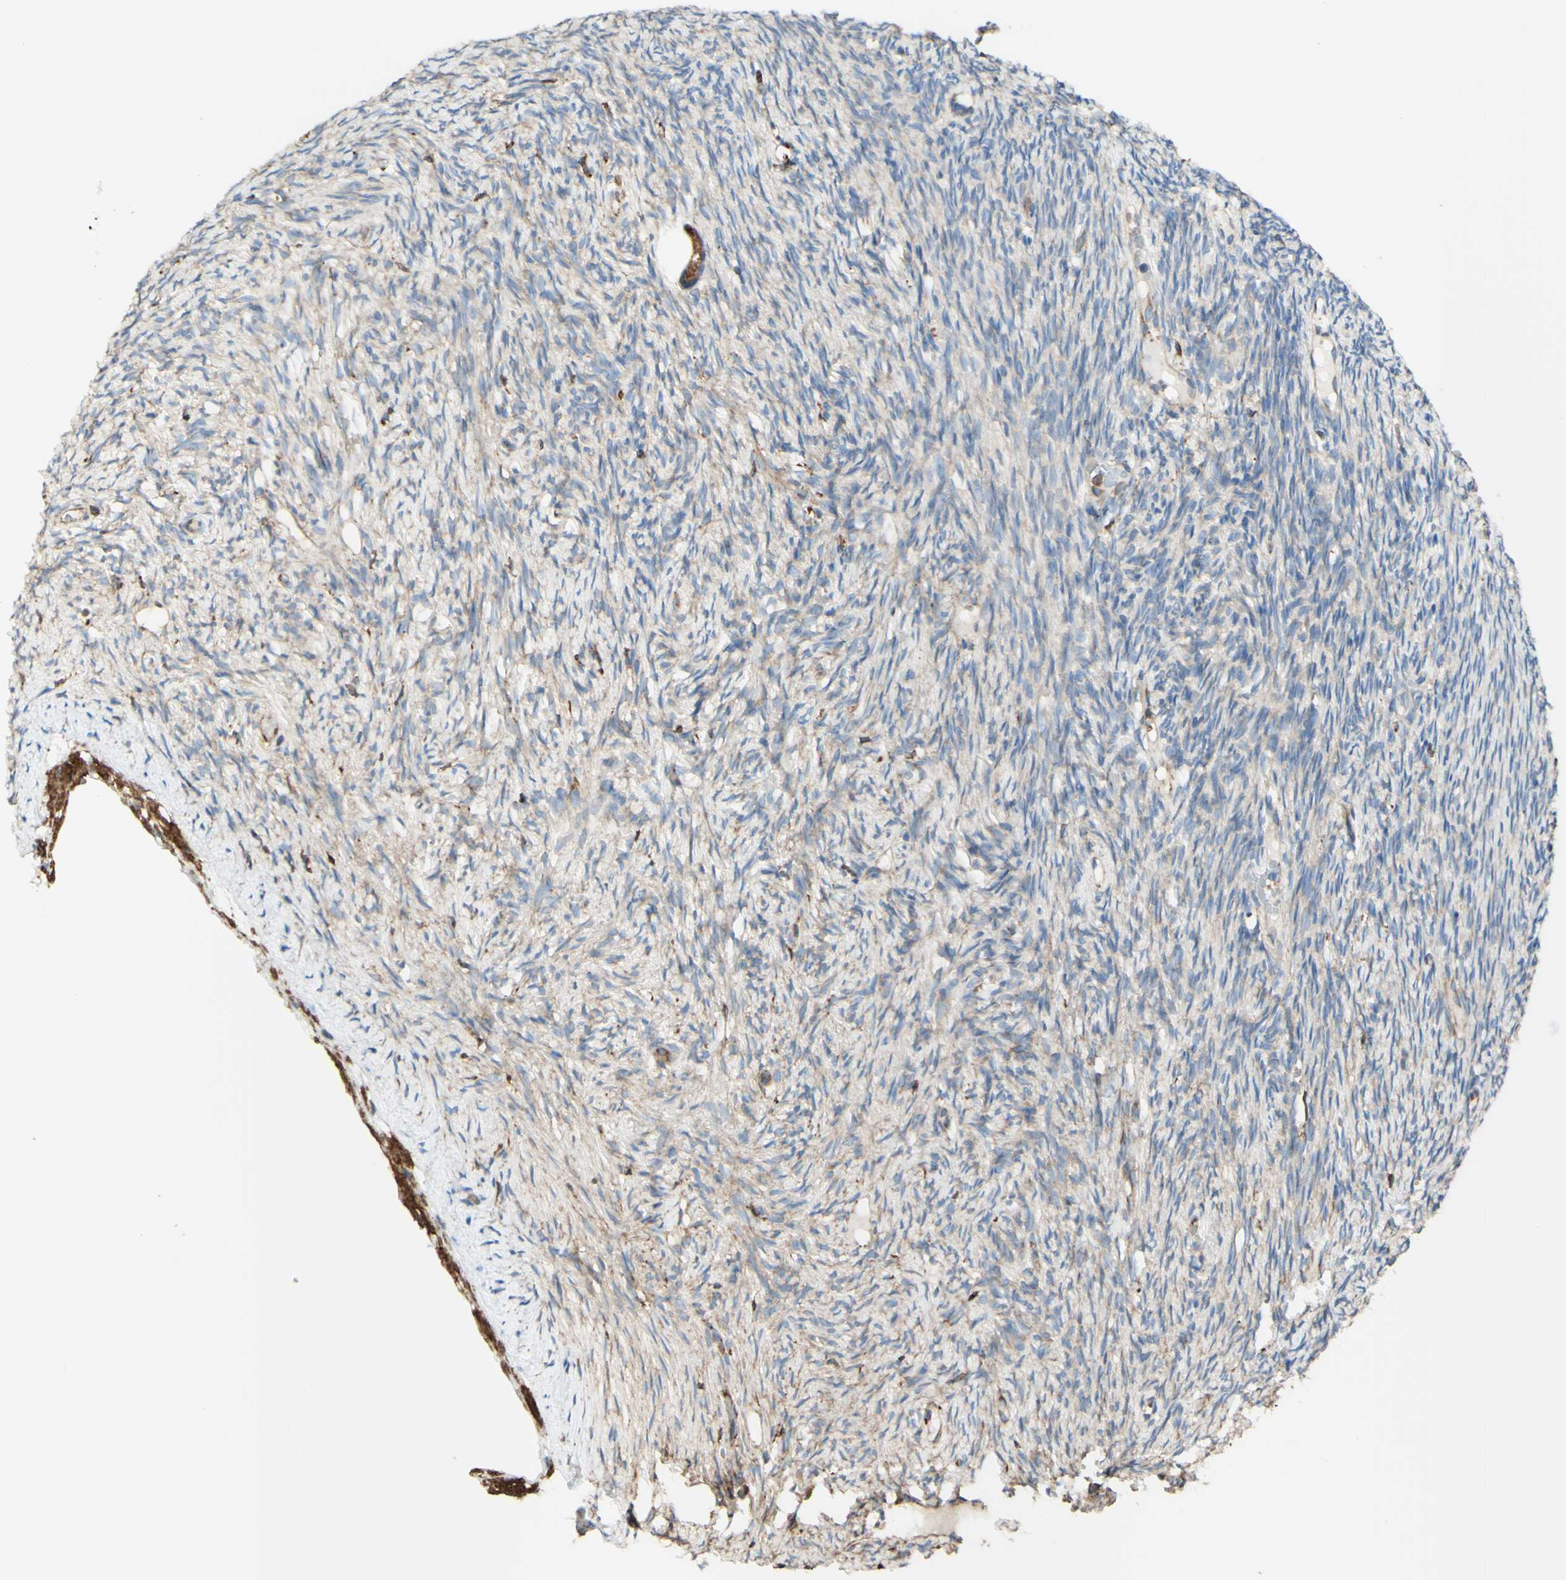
{"staining": {"intensity": "moderate", "quantity": ">75%", "location": "cytoplasmic/membranous"}, "tissue": "ovary", "cell_type": "Follicle cells", "image_type": "normal", "snomed": [{"axis": "morphology", "description": "Normal tissue, NOS"}, {"axis": "topography", "description": "Ovary"}], "caption": "Protein expression analysis of benign ovary displays moderate cytoplasmic/membranous positivity in approximately >75% of follicle cells.", "gene": "DNAJB11", "patient": {"sex": "female", "age": 33}}